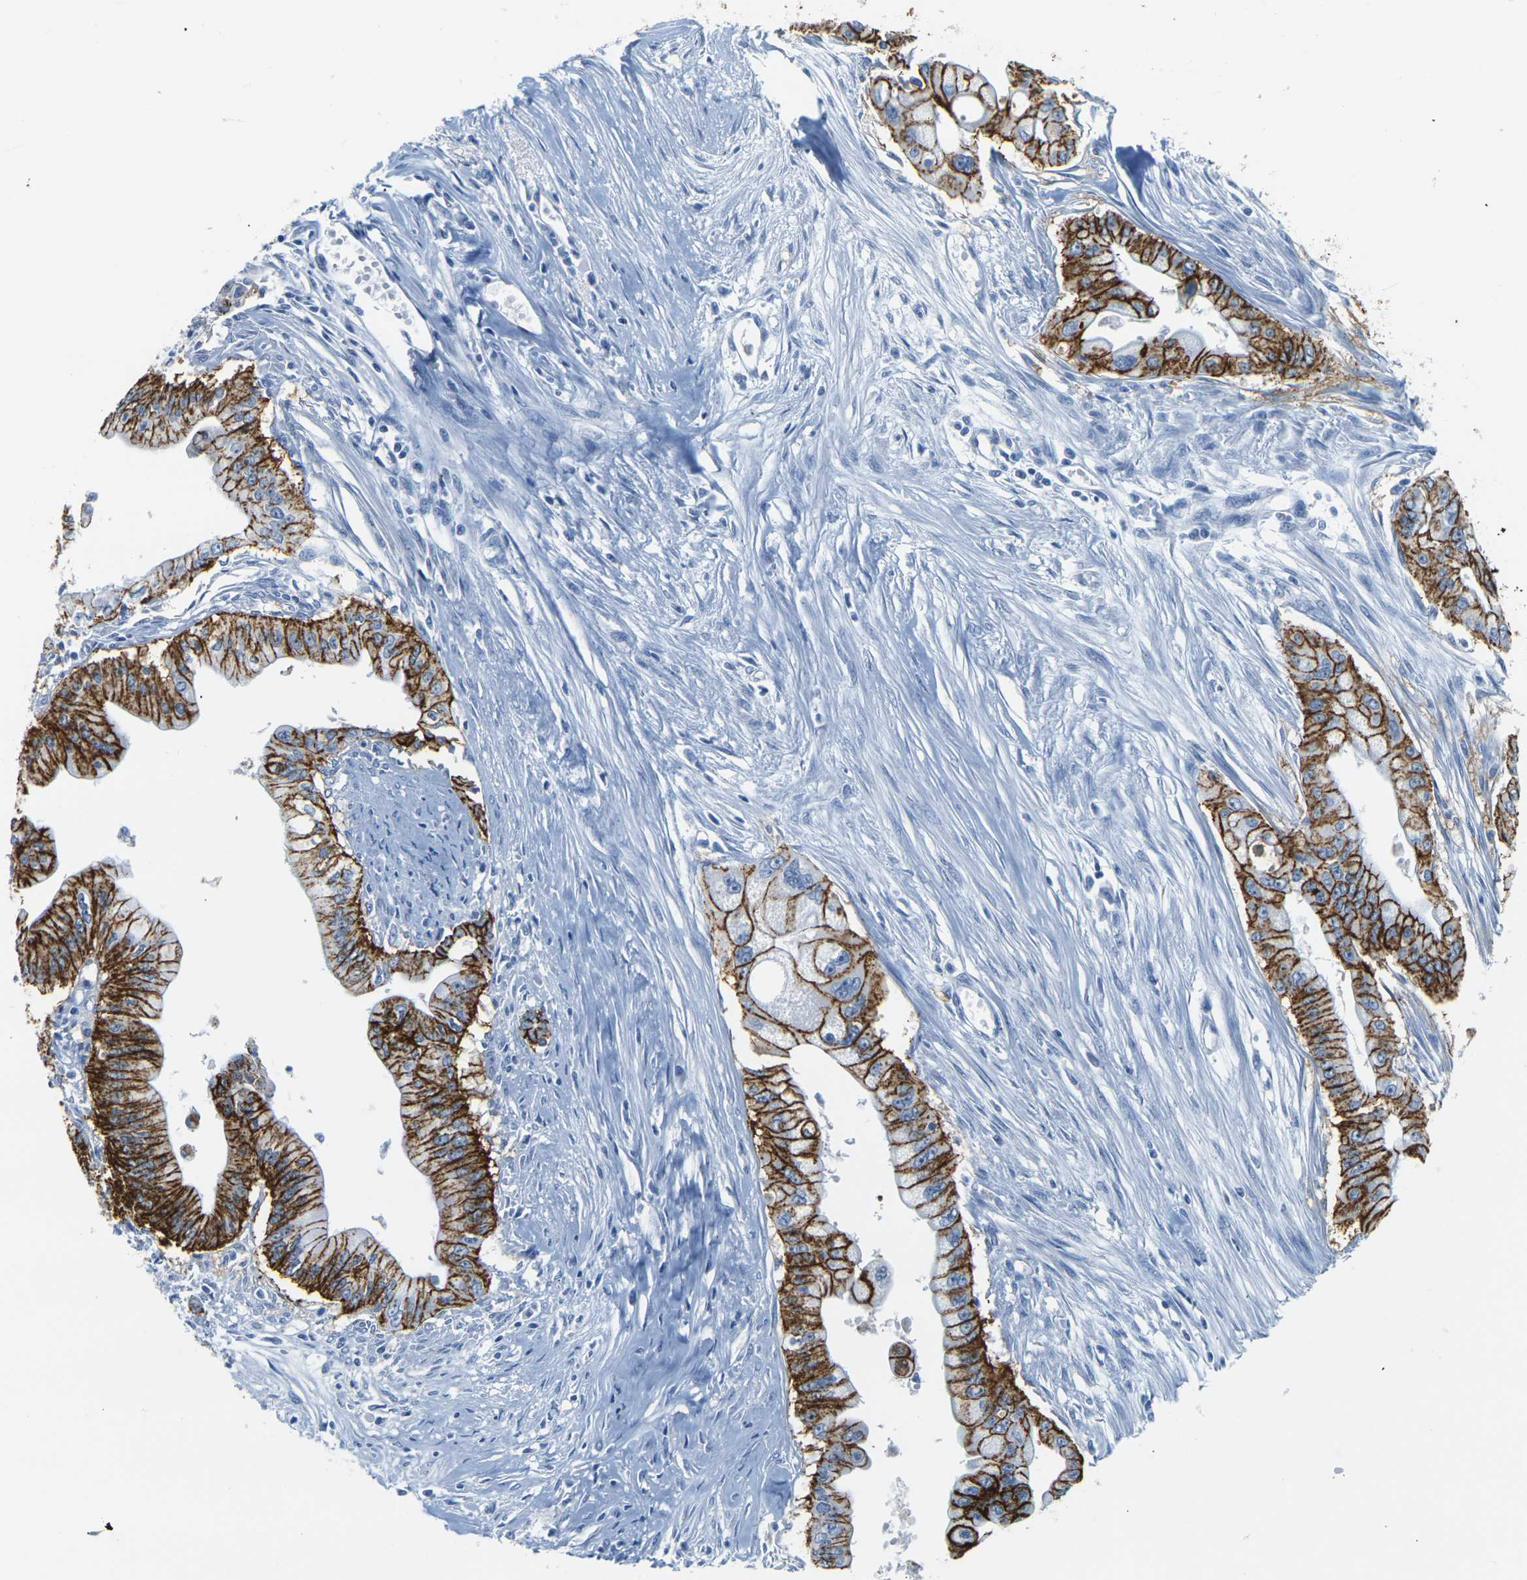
{"staining": {"intensity": "strong", "quantity": ">75%", "location": "cytoplasmic/membranous"}, "tissue": "pancreatic cancer", "cell_type": "Tumor cells", "image_type": "cancer", "snomed": [{"axis": "morphology", "description": "Adenocarcinoma, NOS"}, {"axis": "topography", "description": "Pancreas"}], "caption": "The photomicrograph reveals staining of pancreatic cancer (adenocarcinoma), revealing strong cytoplasmic/membranous protein positivity (brown color) within tumor cells.", "gene": "CLDN7", "patient": {"sex": "male", "age": 59}}